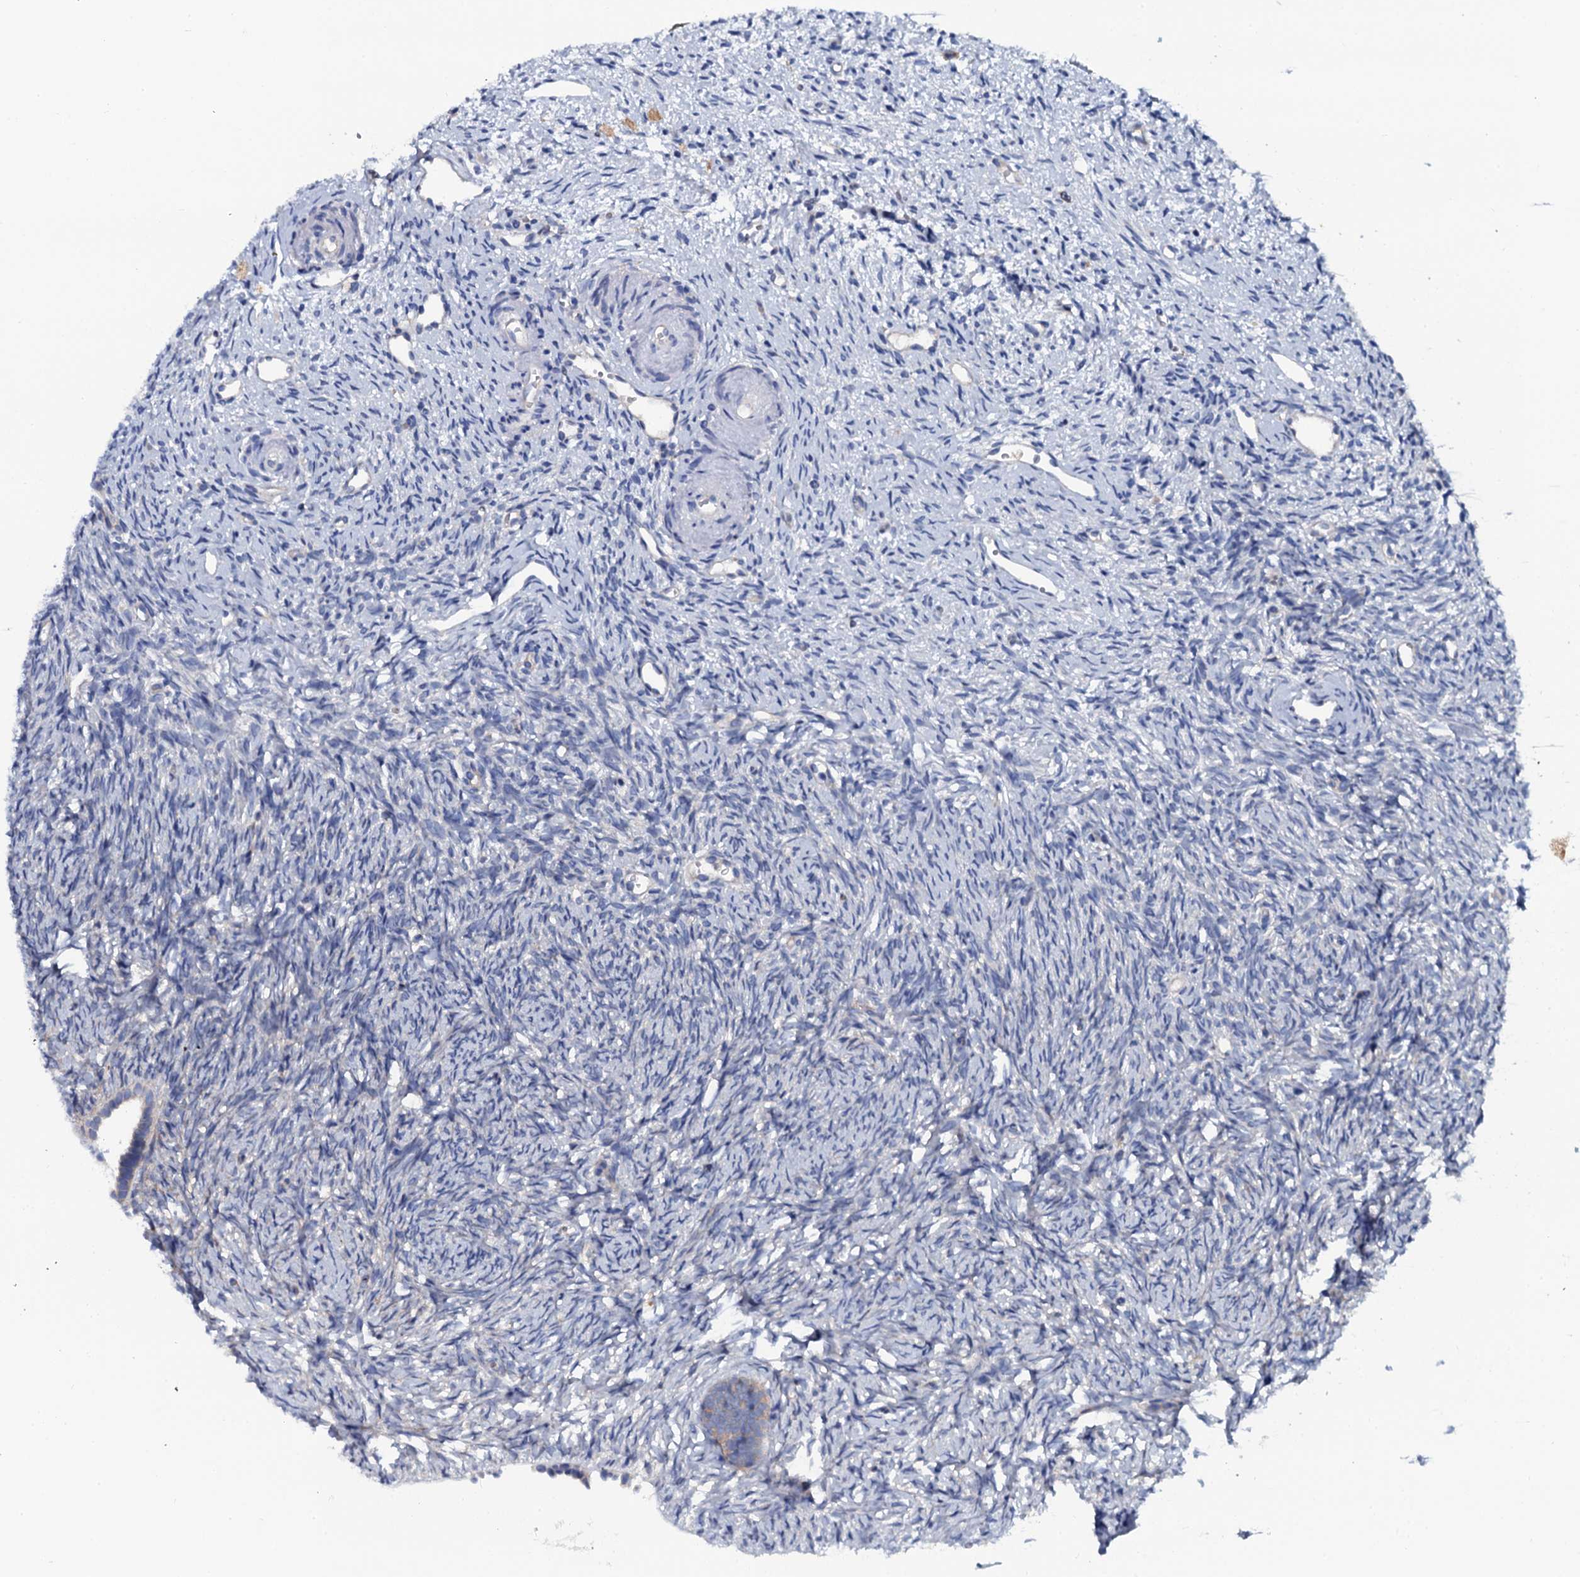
{"staining": {"intensity": "negative", "quantity": "none", "location": "none"}, "tissue": "ovary", "cell_type": "Follicle cells", "image_type": "normal", "snomed": [{"axis": "morphology", "description": "Normal tissue, NOS"}, {"axis": "topography", "description": "Ovary"}], "caption": "Immunohistochemistry of unremarkable ovary reveals no expression in follicle cells.", "gene": "OTOL1", "patient": {"sex": "female", "age": 51}}